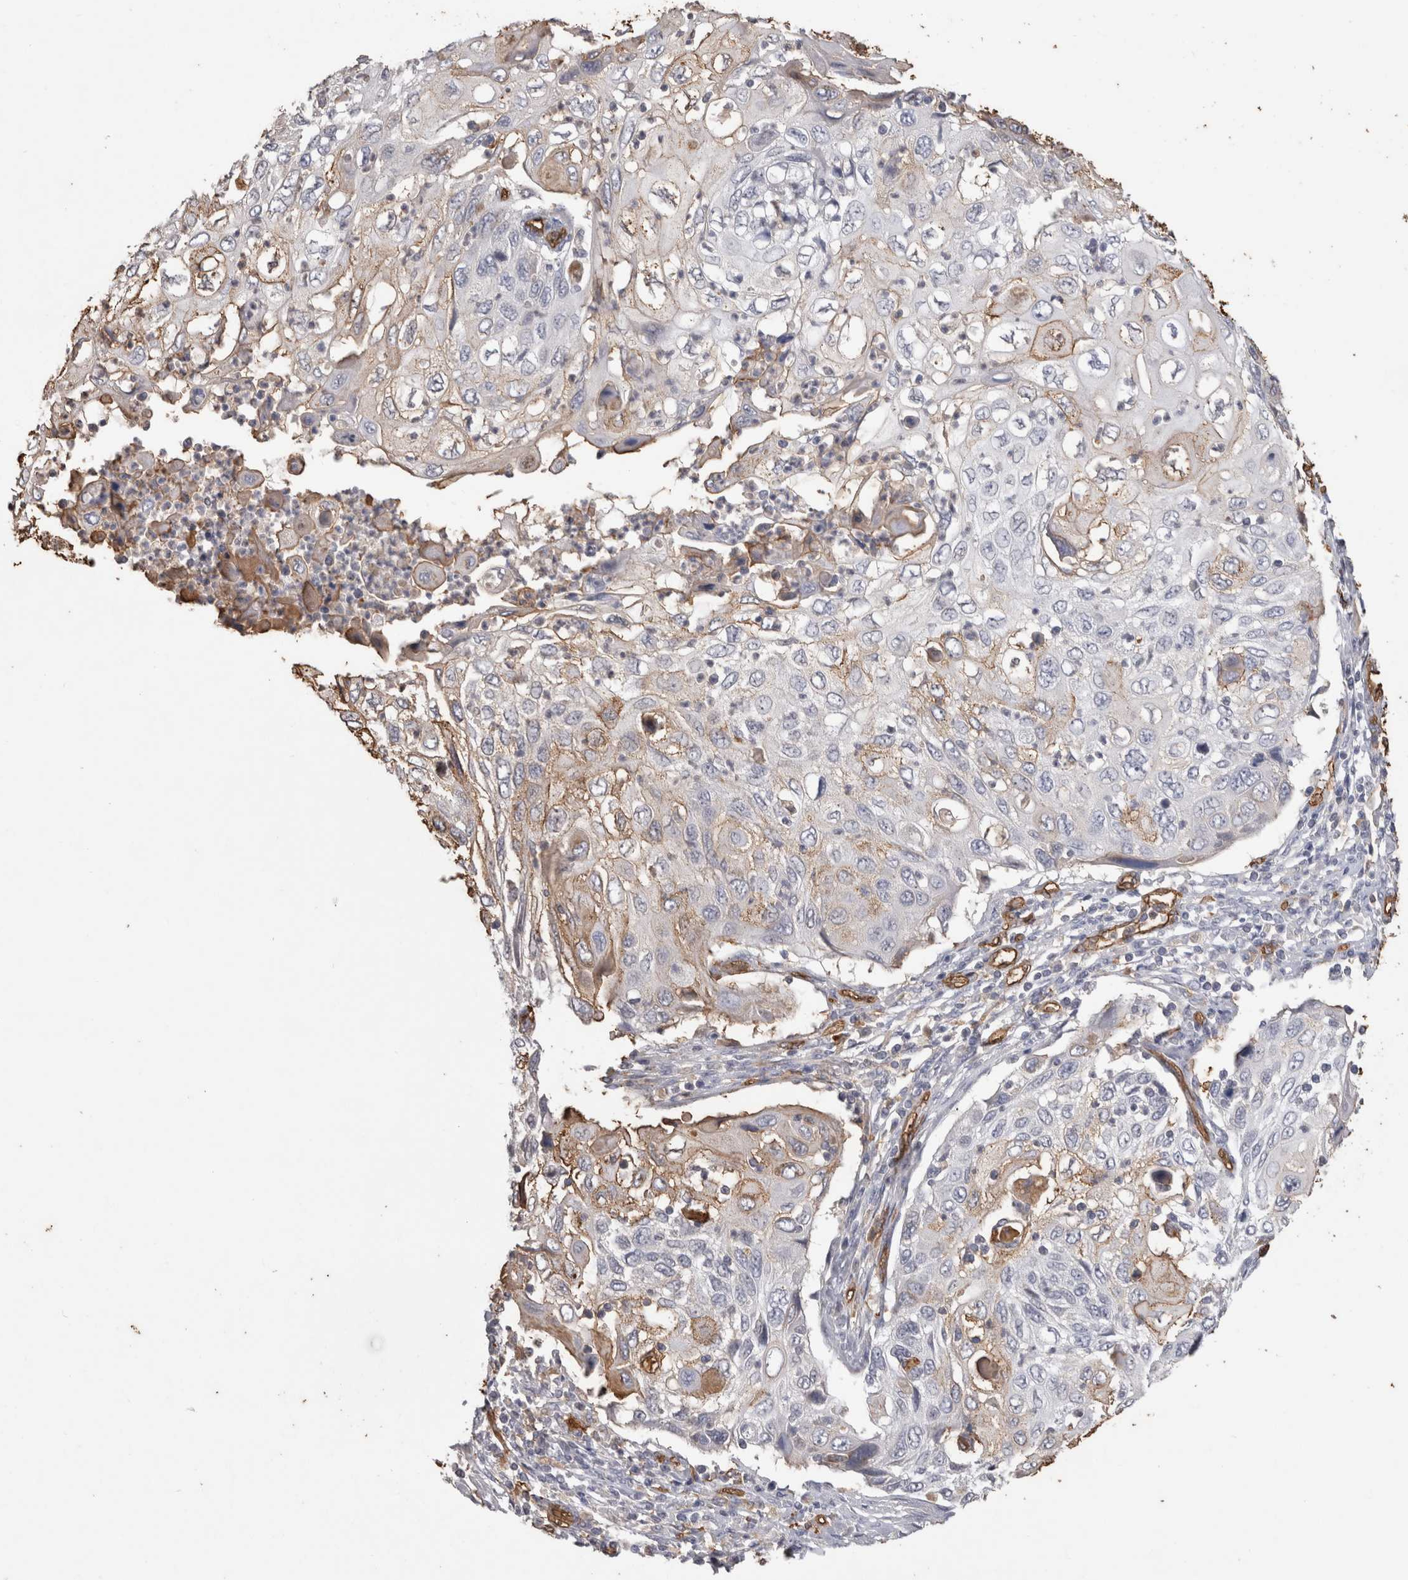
{"staining": {"intensity": "weak", "quantity": "<25%", "location": "cytoplasmic/membranous"}, "tissue": "cervical cancer", "cell_type": "Tumor cells", "image_type": "cancer", "snomed": [{"axis": "morphology", "description": "Squamous cell carcinoma, NOS"}, {"axis": "topography", "description": "Cervix"}], "caption": "There is no significant staining in tumor cells of squamous cell carcinoma (cervical).", "gene": "IL17RC", "patient": {"sex": "female", "age": 70}}